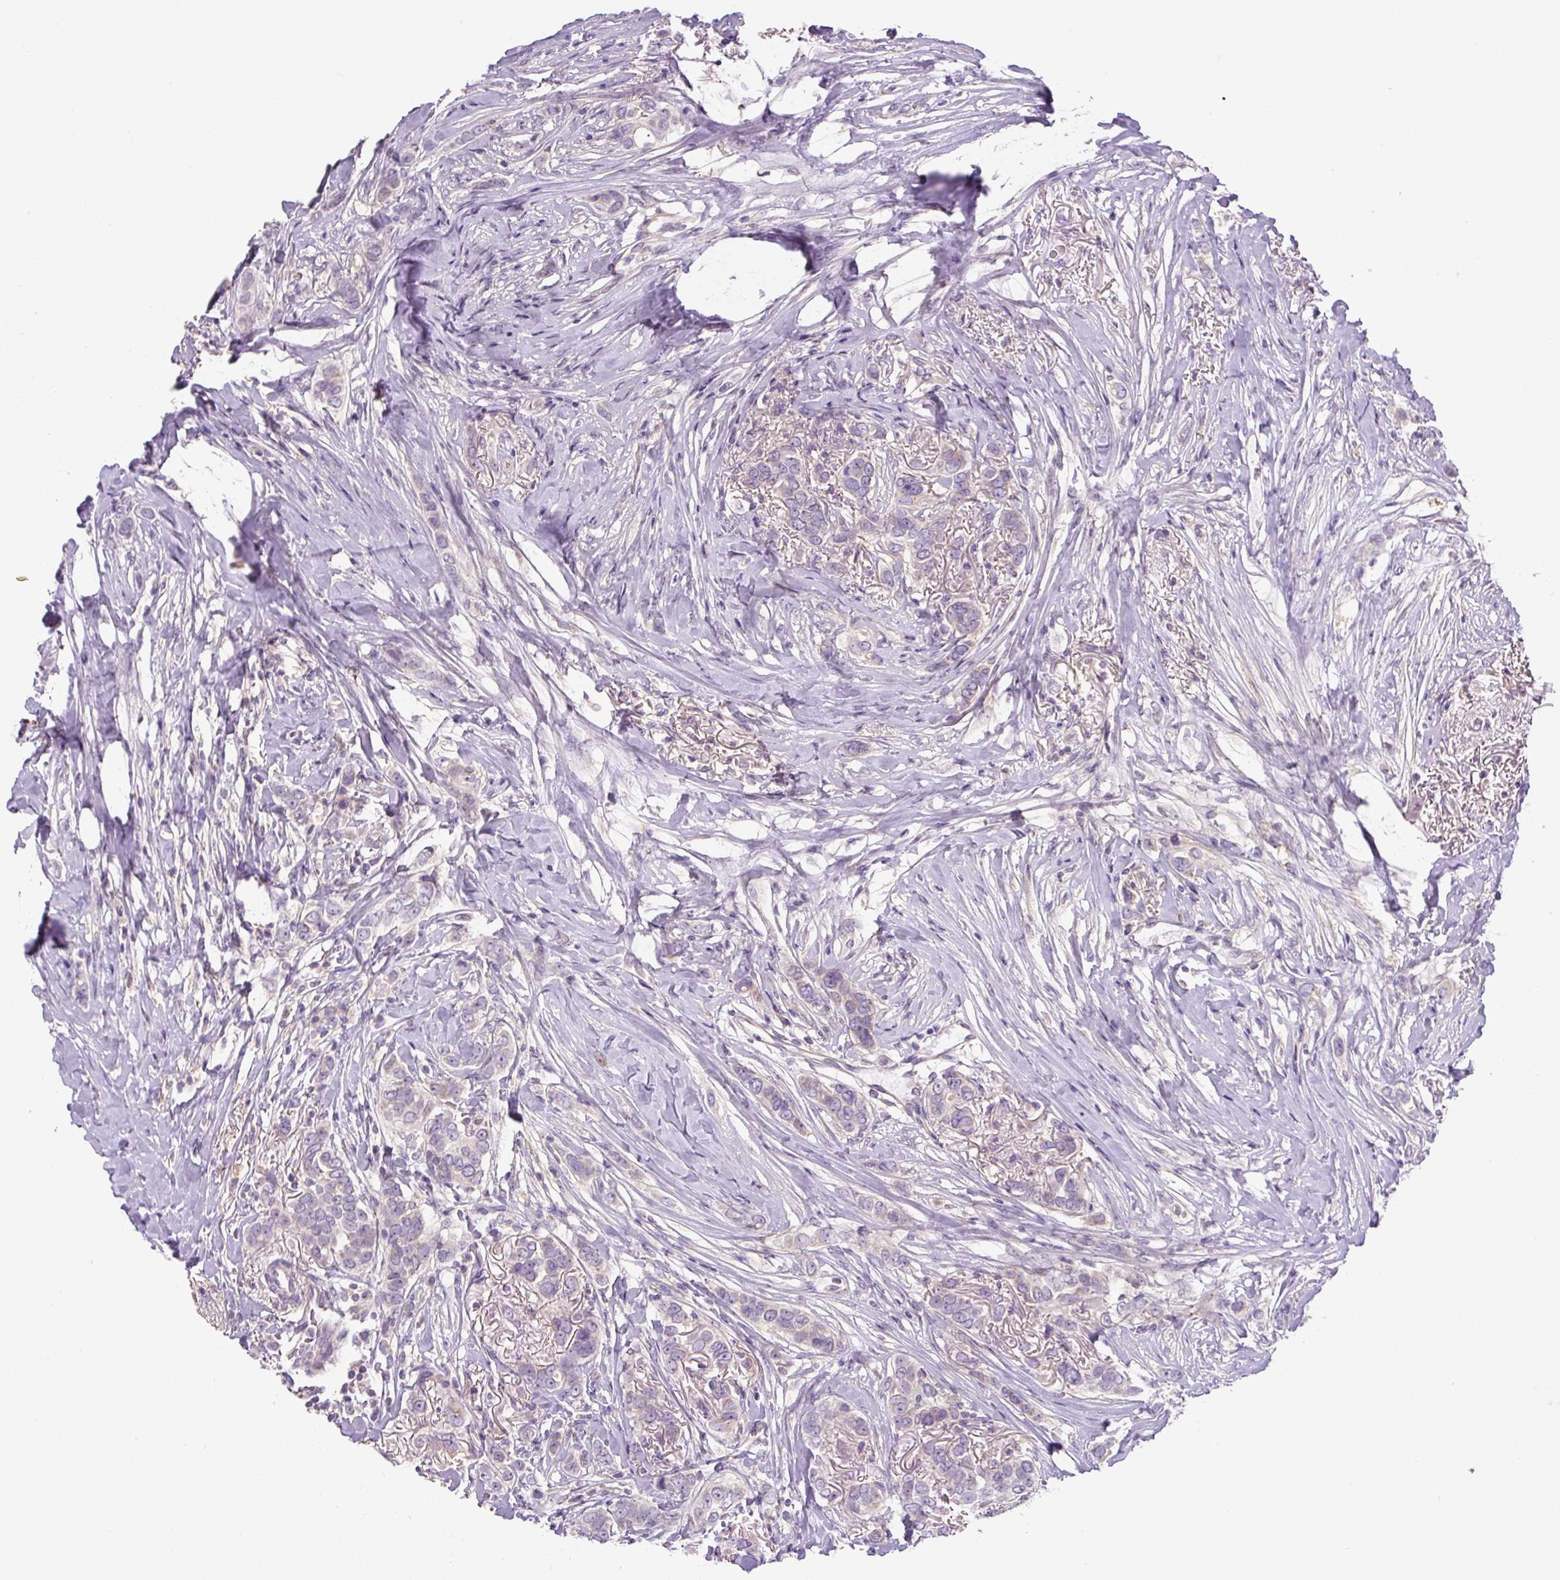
{"staining": {"intensity": "negative", "quantity": "none", "location": "none"}, "tissue": "breast cancer", "cell_type": "Tumor cells", "image_type": "cancer", "snomed": [{"axis": "morphology", "description": "Lobular carcinoma"}, {"axis": "topography", "description": "Breast"}], "caption": "Immunohistochemical staining of human breast cancer exhibits no significant positivity in tumor cells.", "gene": "UBL3", "patient": {"sex": "female", "age": 51}}